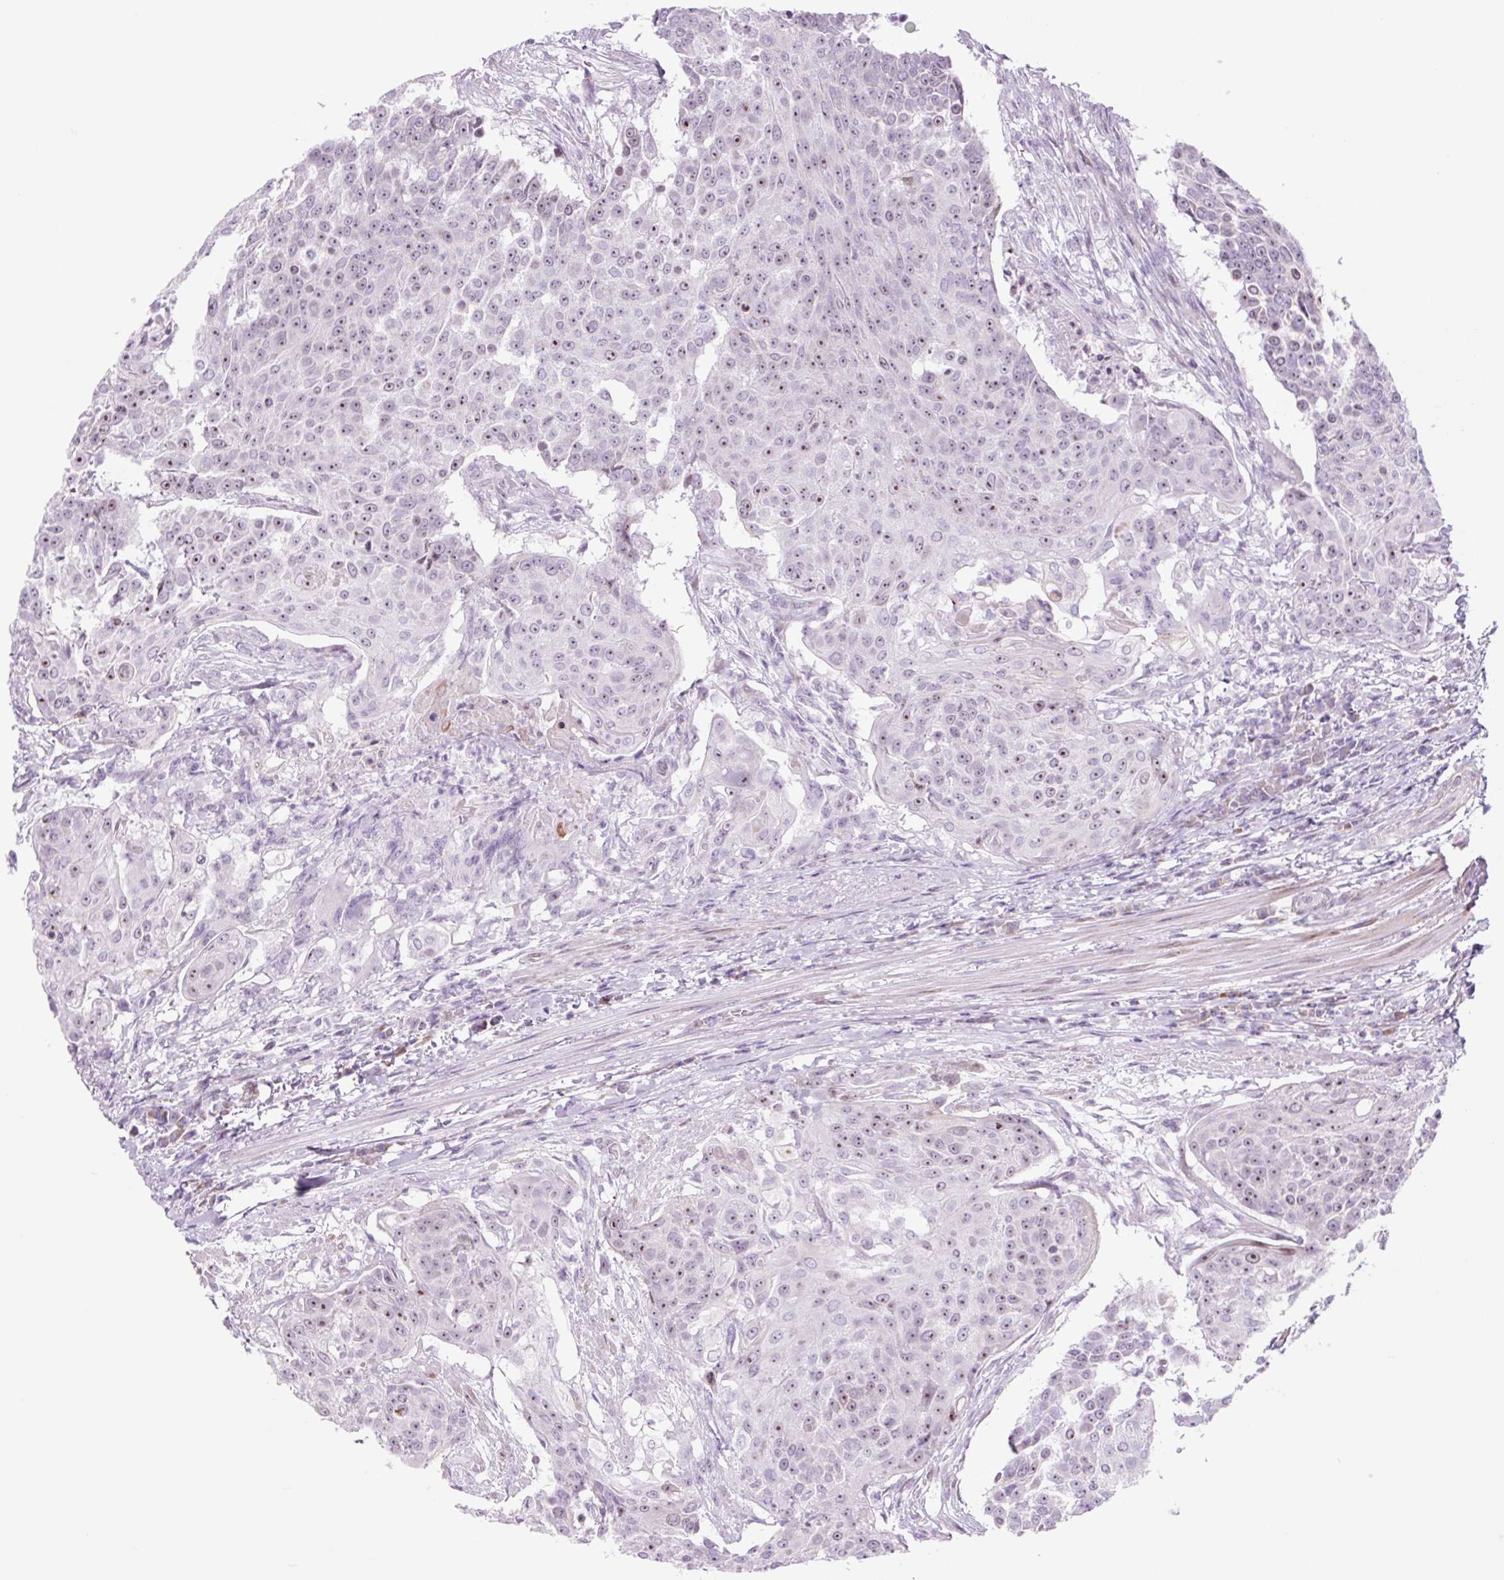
{"staining": {"intensity": "moderate", "quantity": "25%-75%", "location": "nuclear"}, "tissue": "urothelial cancer", "cell_type": "Tumor cells", "image_type": "cancer", "snomed": [{"axis": "morphology", "description": "Urothelial carcinoma, High grade"}, {"axis": "topography", "description": "Urinary bladder"}], "caption": "An IHC histopathology image of tumor tissue is shown. Protein staining in brown labels moderate nuclear positivity in urothelial cancer within tumor cells. The staining is performed using DAB (3,3'-diaminobenzidine) brown chromogen to label protein expression. The nuclei are counter-stained blue using hematoxylin.", "gene": "RRS1", "patient": {"sex": "female", "age": 63}}